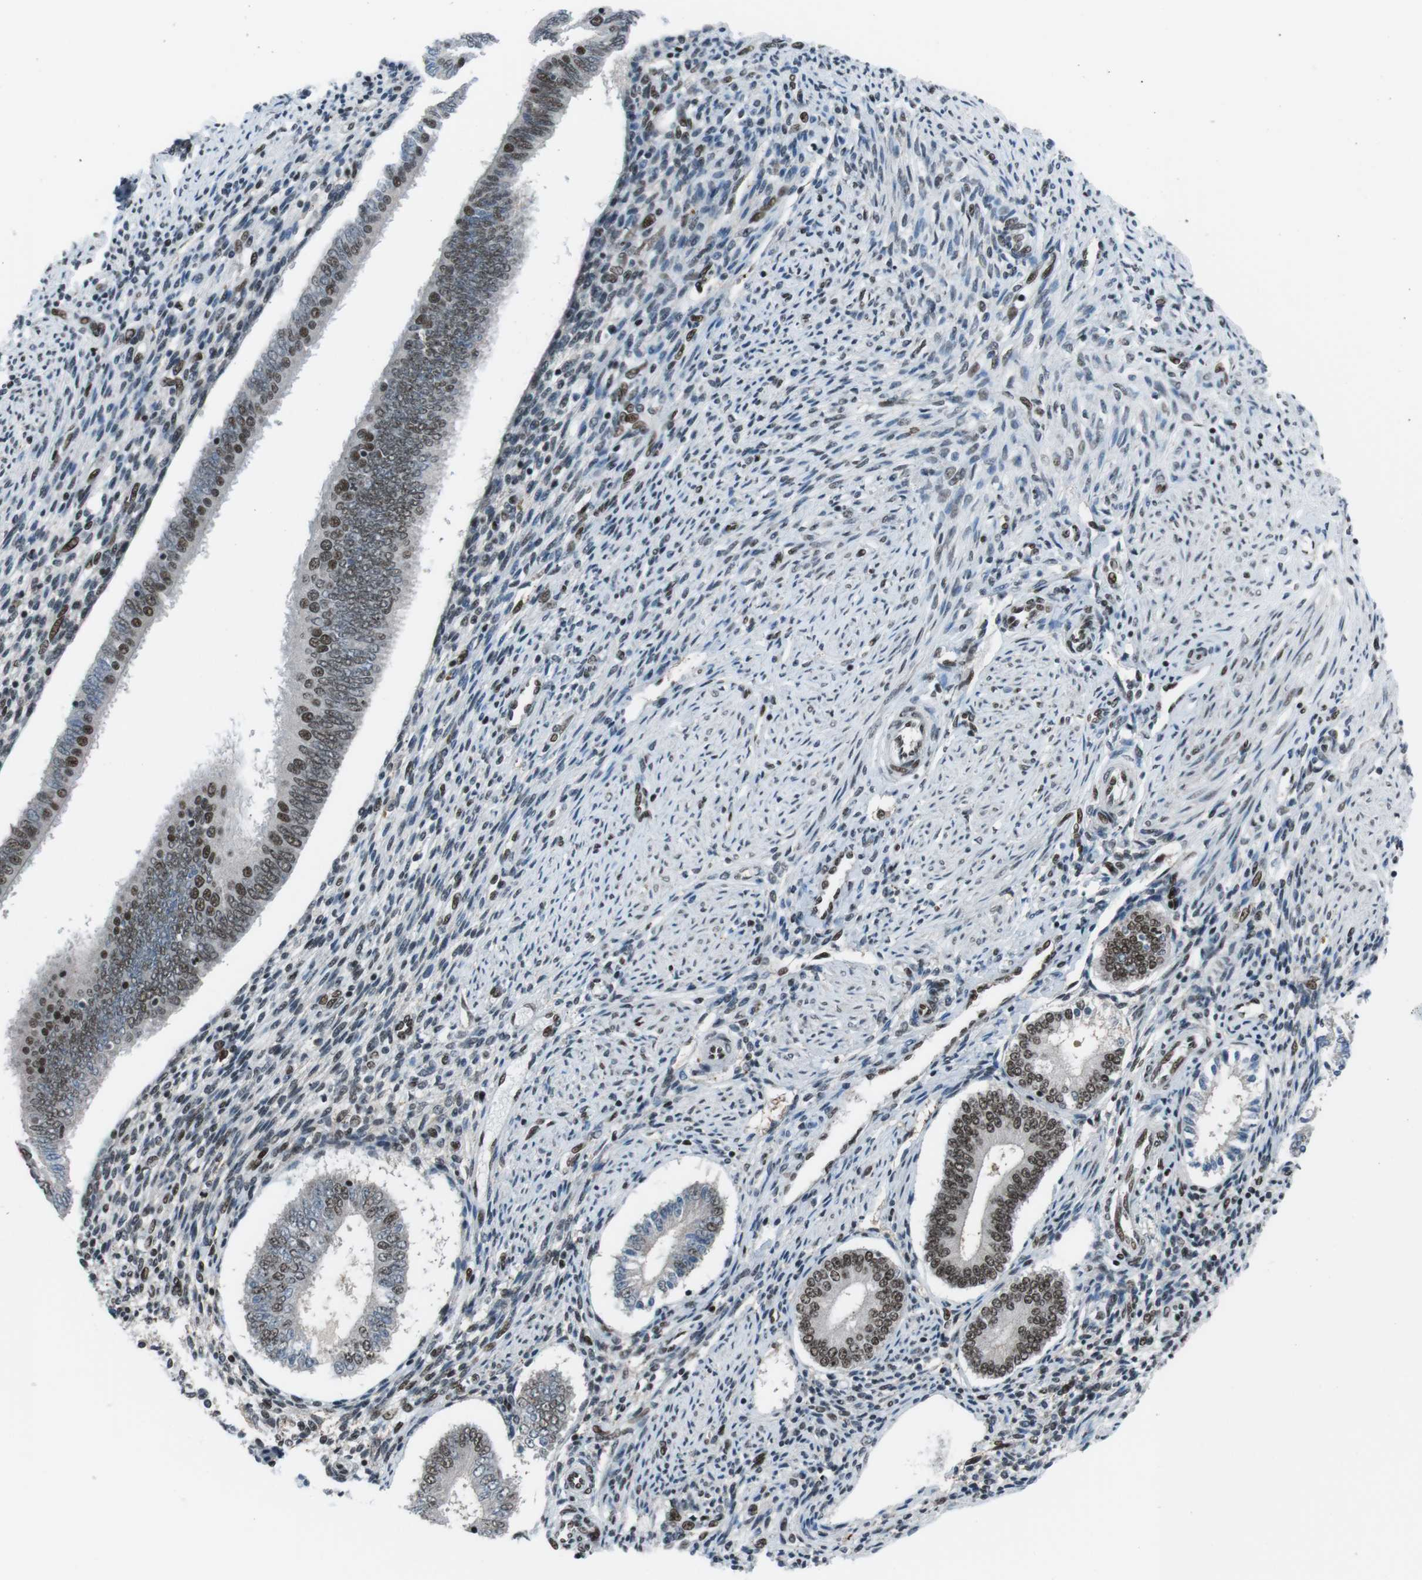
{"staining": {"intensity": "strong", "quantity": "25%-75%", "location": "nuclear"}, "tissue": "endometrium", "cell_type": "Cells in endometrial stroma", "image_type": "normal", "snomed": [{"axis": "morphology", "description": "Normal tissue, NOS"}, {"axis": "topography", "description": "Endometrium"}], "caption": "An immunohistochemistry histopathology image of benign tissue is shown. Protein staining in brown highlights strong nuclear positivity in endometrium within cells in endometrial stroma.", "gene": "TAF1", "patient": {"sex": "female", "age": 42}}